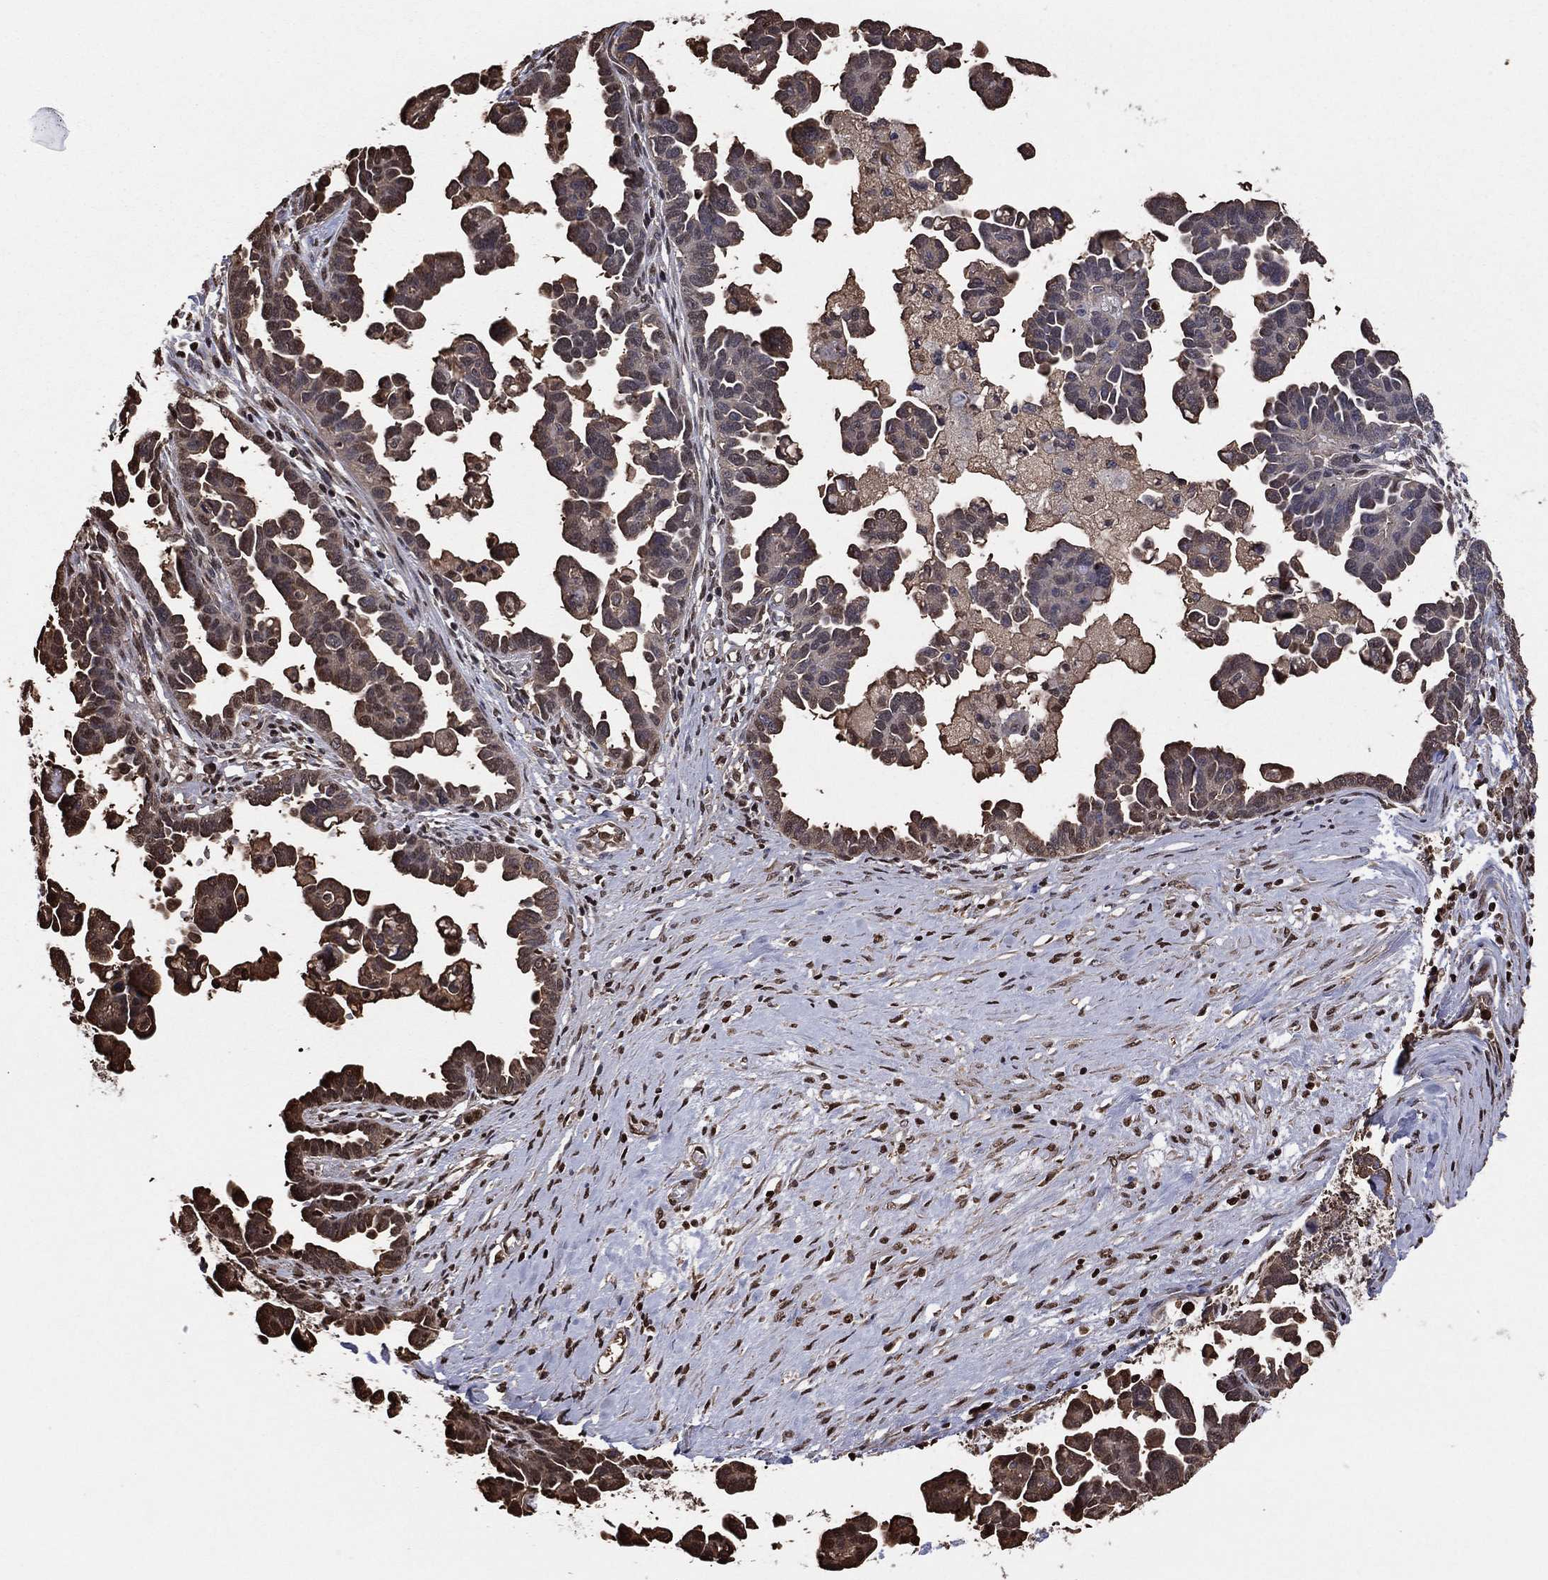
{"staining": {"intensity": "moderate", "quantity": "25%-75%", "location": "cytoplasmic/membranous"}, "tissue": "ovarian cancer", "cell_type": "Tumor cells", "image_type": "cancer", "snomed": [{"axis": "morphology", "description": "Cystadenocarcinoma, serous, NOS"}, {"axis": "topography", "description": "Ovary"}], "caption": "A brown stain shows moderate cytoplasmic/membranous expression of a protein in human ovarian serous cystadenocarcinoma tumor cells.", "gene": "GAPDH", "patient": {"sex": "female", "age": 54}}